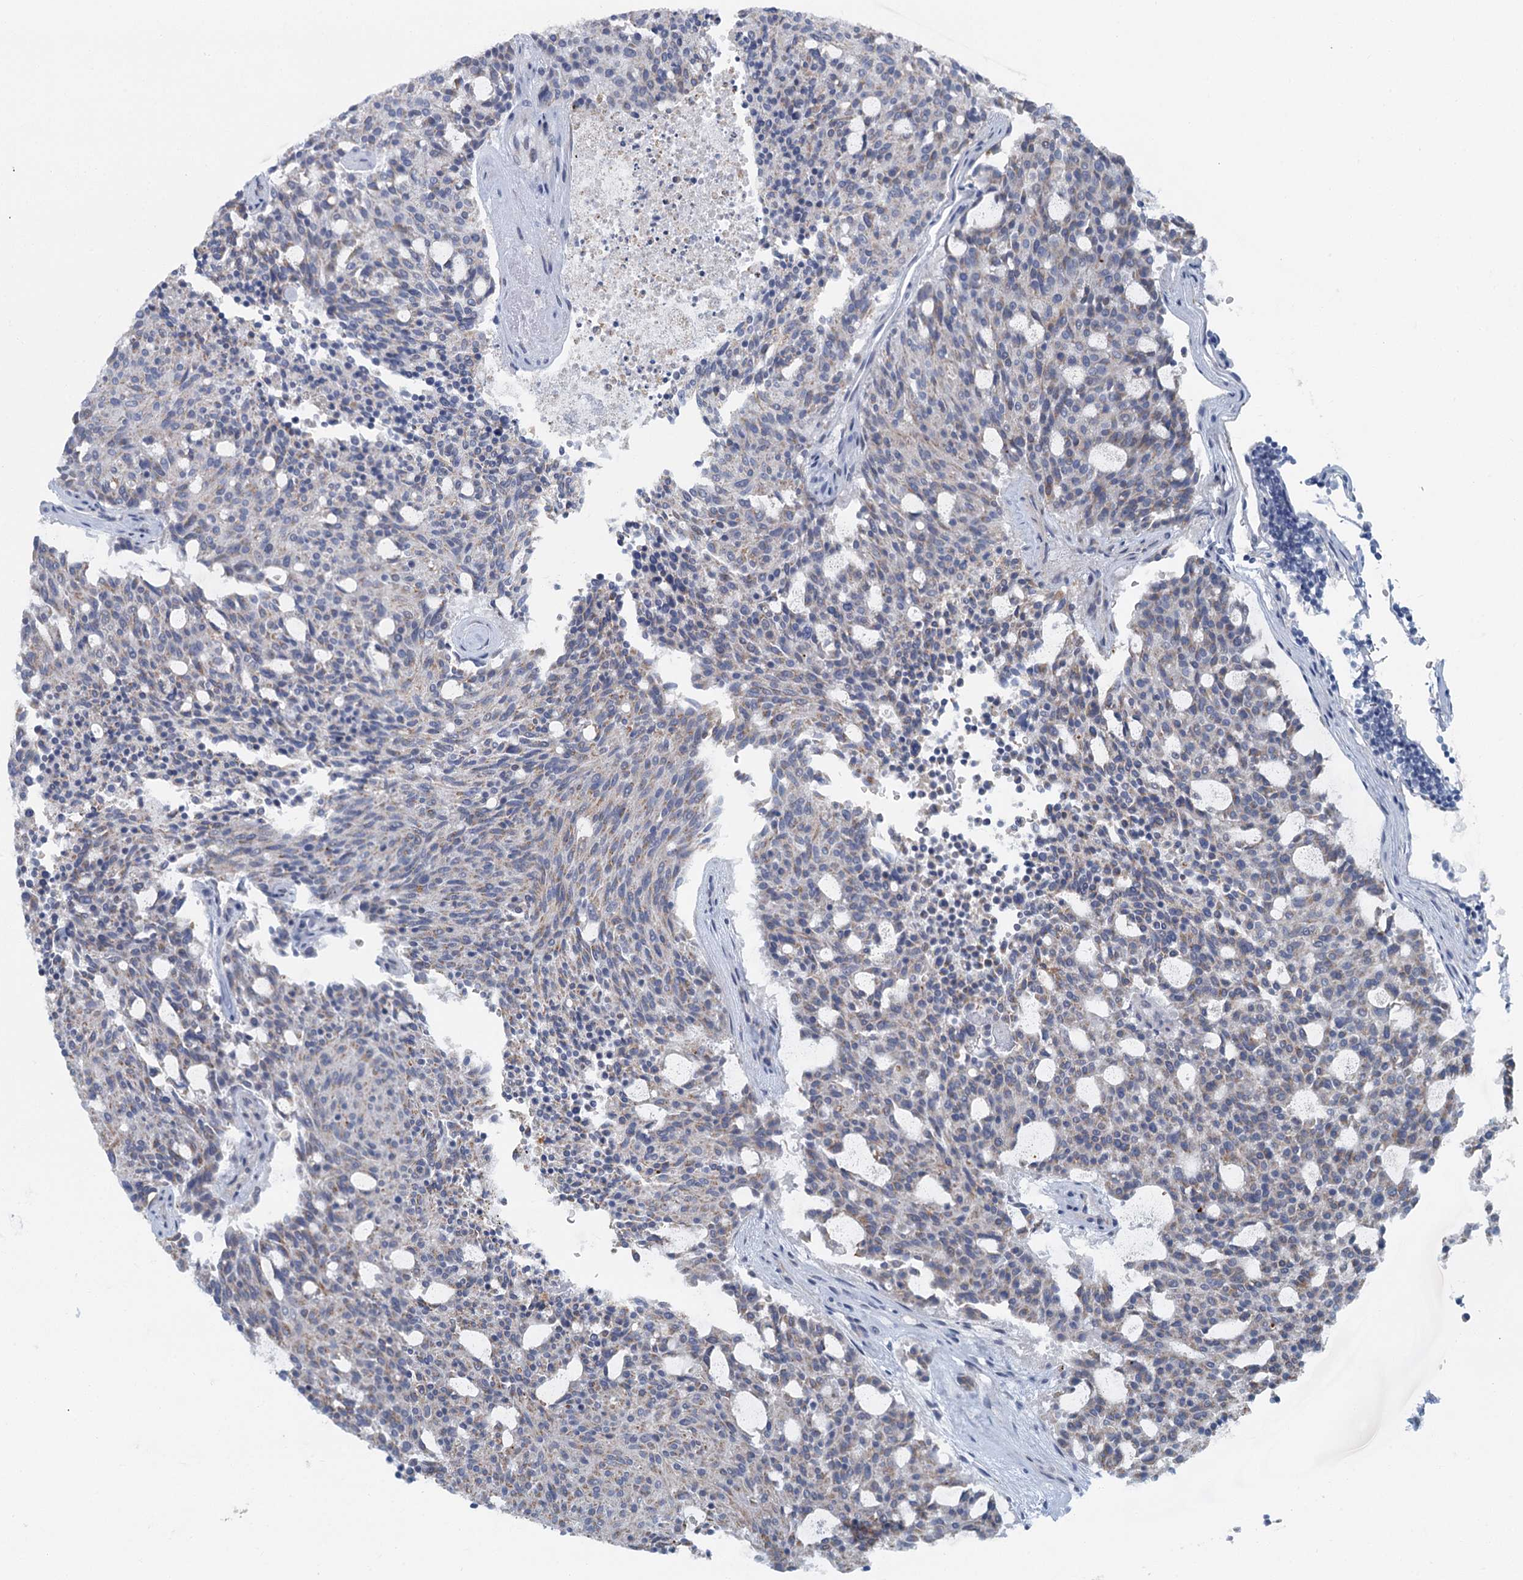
{"staining": {"intensity": "weak", "quantity": "<25%", "location": "cytoplasmic/membranous"}, "tissue": "carcinoid", "cell_type": "Tumor cells", "image_type": "cancer", "snomed": [{"axis": "morphology", "description": "Carcinoid, malignant, NOS"}, {"axis": "topography", "description": "Pancreas"}], "caption": "A photomicrograph of carcinoid (malignant) stained for a protein reveals no brown staining in tumor cells. (Immunohistochemistry (ihc), brightfield microscopy, high magnification).", "gene": "ZNF527", "patient": {"sex": "female", "age": 54}}